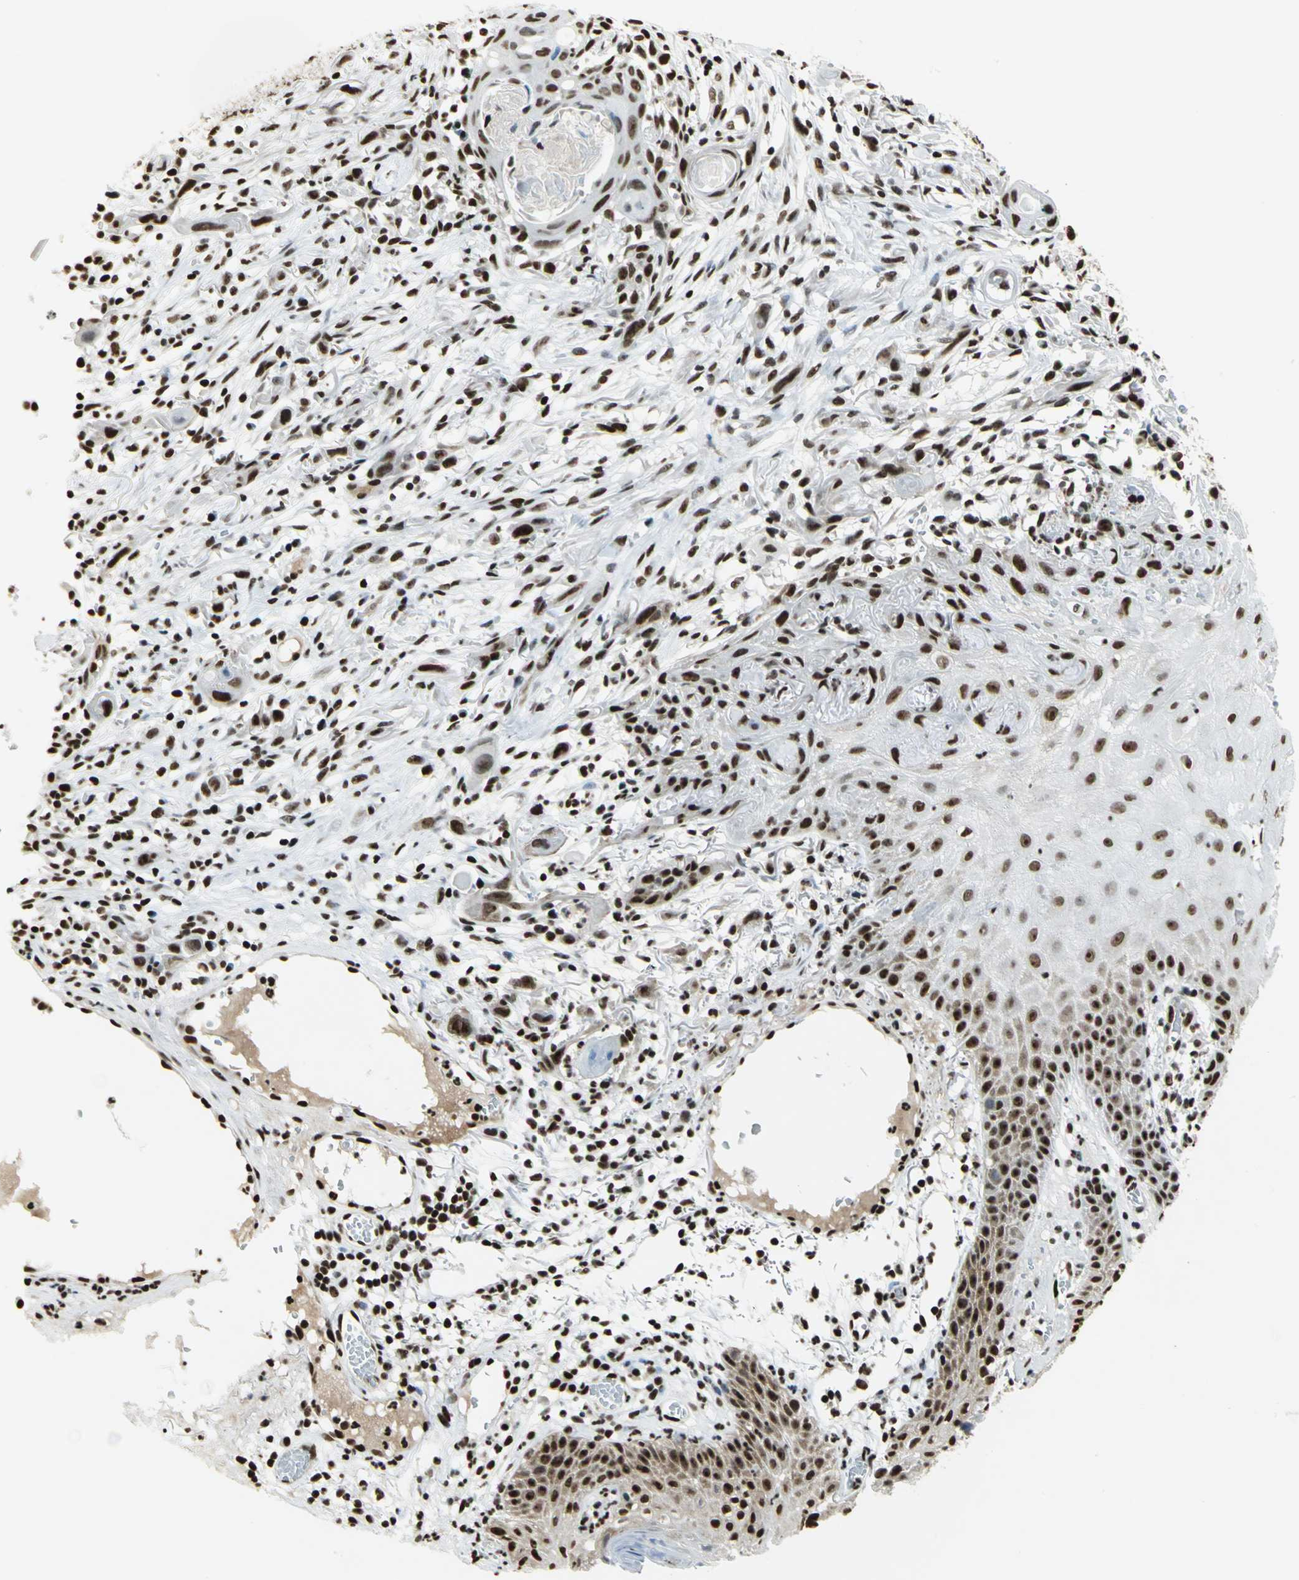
{"staining": {"intensity": "strong", "quantity": ">75%", "location": "nuclear"}, "tissue": "skin cancer", "cell_type": "Tumor cells", "image_type": "cancer", "snomed": [{"axis": "morphology", "description": "Normal tissue, NOS"}, {"axis": "morphology", "description": "Squamous cell carcinoma, NOS"}, {"axis": "topography", "description": "Skin"}], "caption": "Immunohistochemistry (IHC) of skin squamous cell carcinoma demonstrates high levels of strong nuclear positivity in about >75% of tumor cells.", "gene": "HMGB1", "patient": {"sex": "female", "age": 59}}